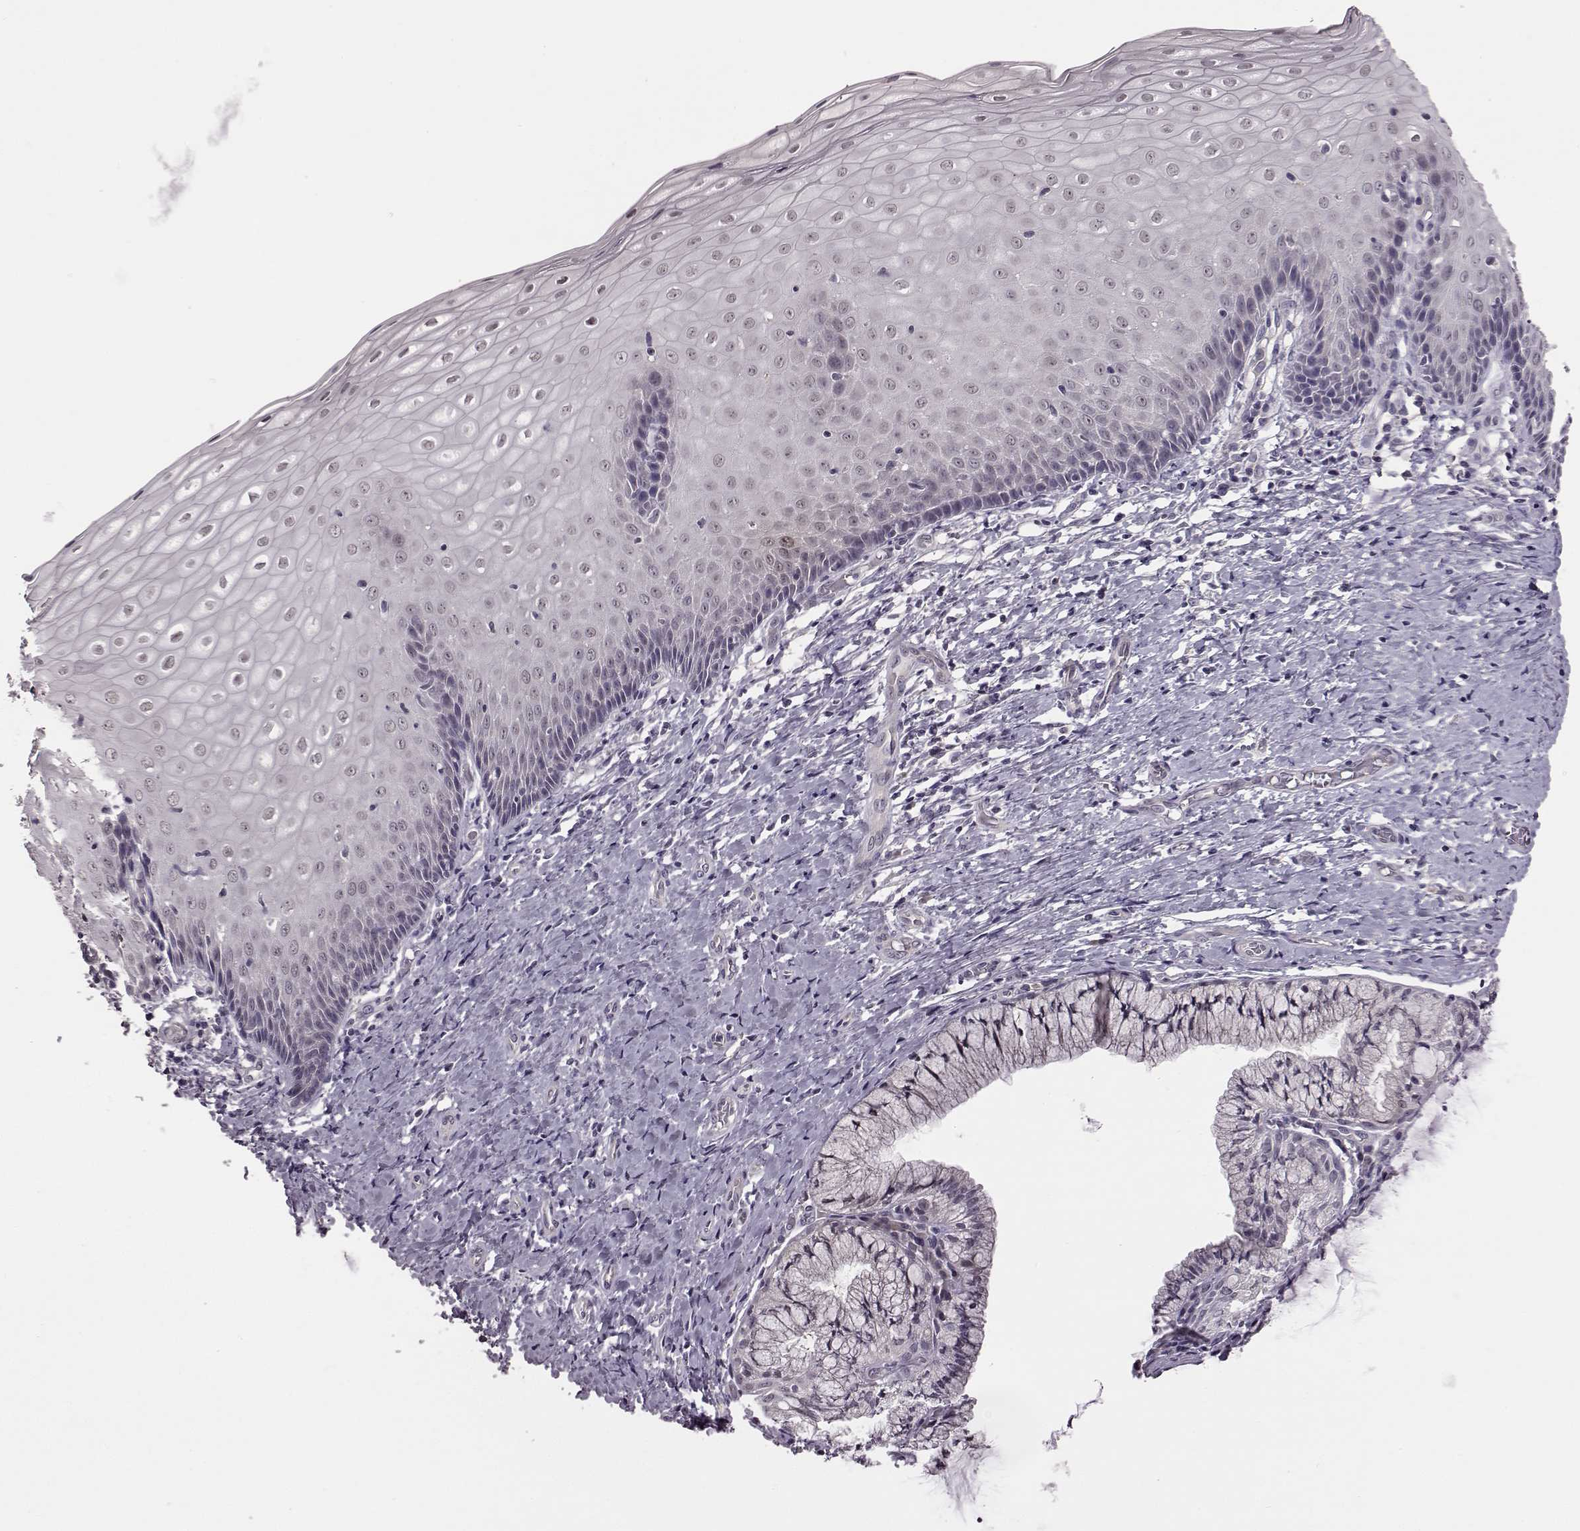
{"staining": {"intensity": "negative", "quantity": "none", "location": "none"}, "tissue": "cervix", "cell_type": "Glandular cells", "image_type": "normal", "snomed": [{"axis": "morphology", "description": "Normal tissue, NOS"}, {"axis": "topography", "description": "Cervix"}], "caption": "DAB (3,3'-diaminobenzidine) immunohistochemical staining of benign human cervix demonstrates no significant staining in glandular cells.", "gene": "C10orf62", "patient": {"sex": "female", "age": 37}}